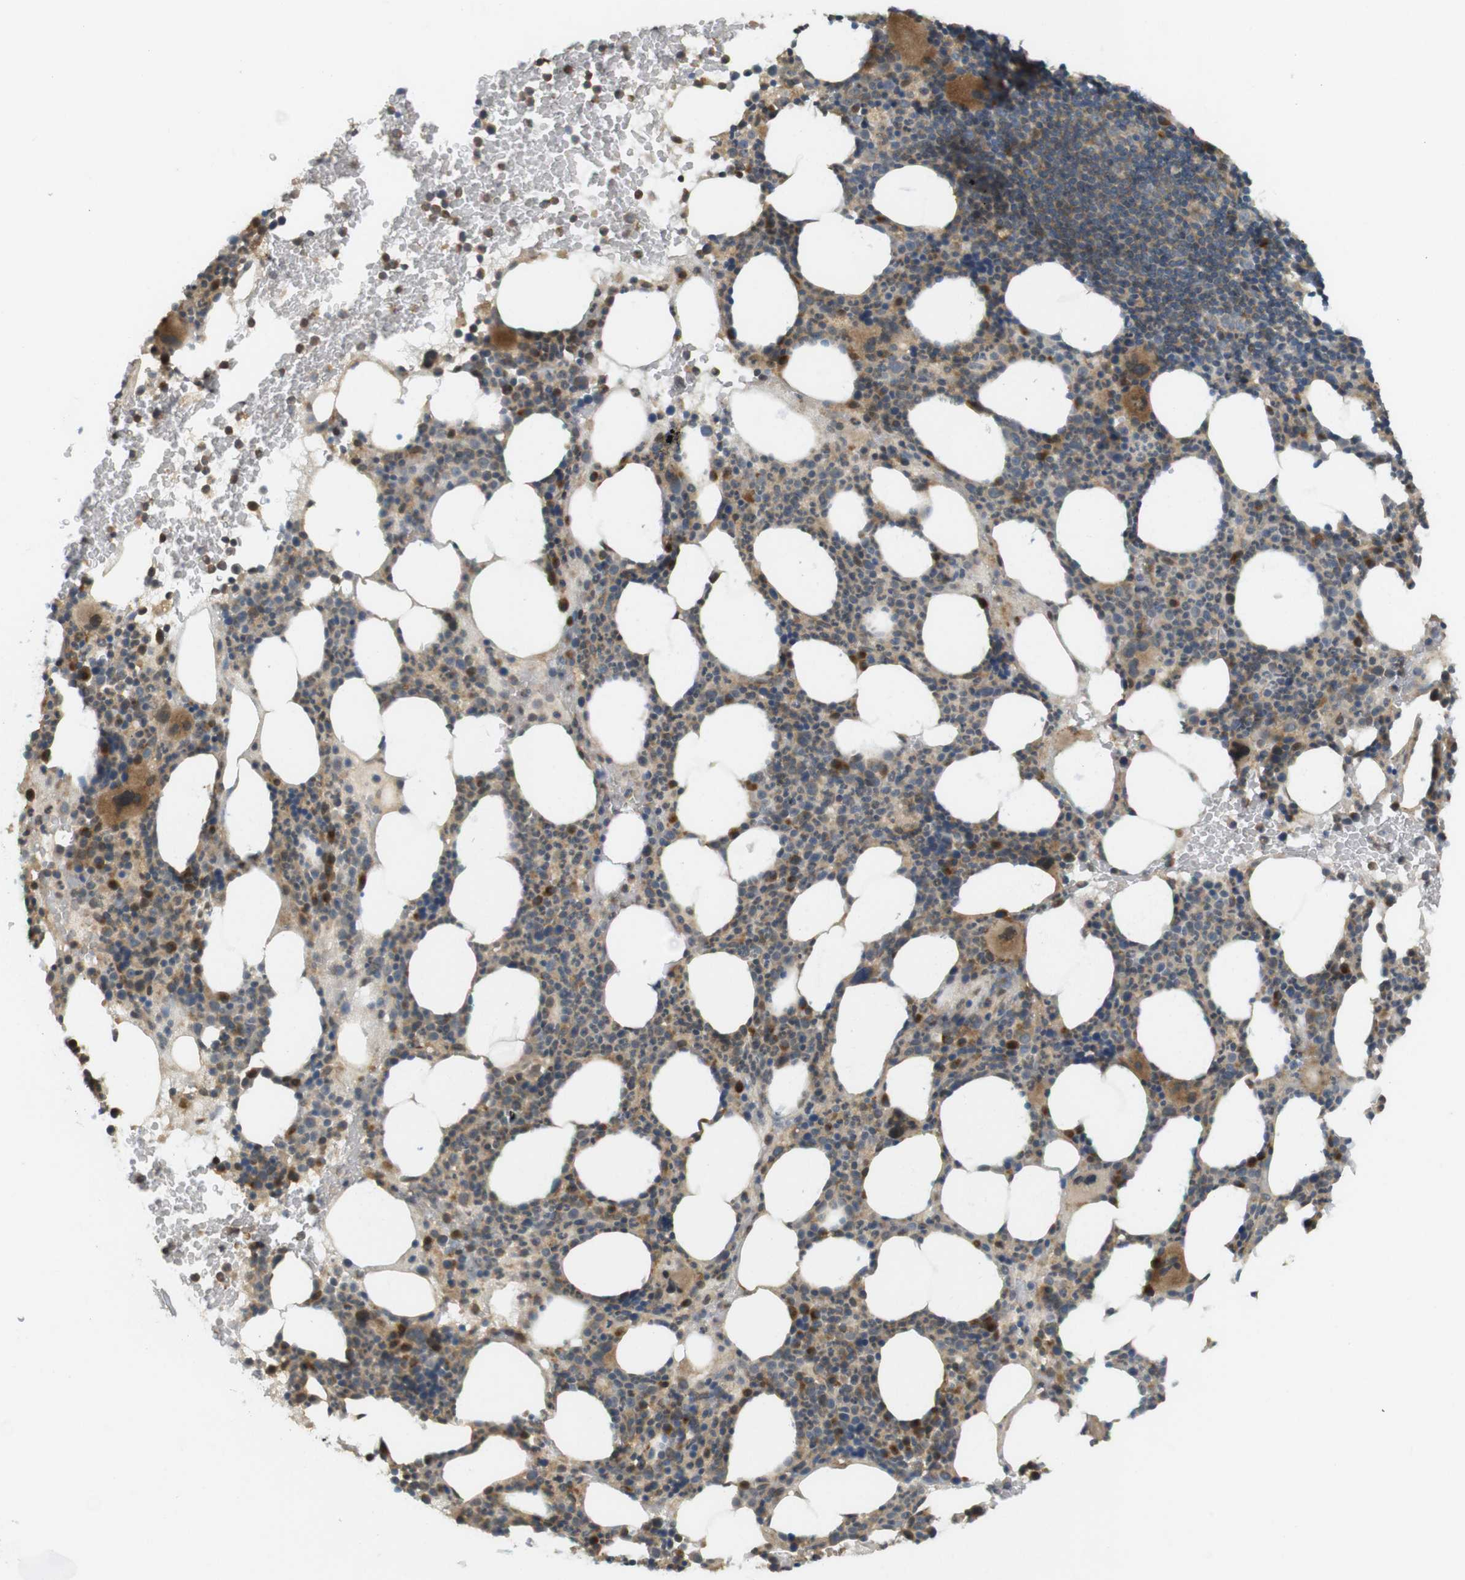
{"staining": {"intensity": "weak", "quantity": ">75%", "location": "cytoplasmic/membranous"}, "tissue": "bone marrow", "cell_type": "Hematopoietic cells", "image_type": "normal", "snomed": [{"axis": "morphology", "description": "Normal tissue, NOS"}, {"axis": "morphology", "description": "Inflammation, NOS"}, {"axis": "topography", "description": "Bone marrow"}], "caption": "DAB (3,3'-diaminobenzidine) immunohistochemical staining of unremarkable human bone marrow displays weak cytoplasmic/membranous protein staining in about >75% of hematopoietic cells.", "gene": "CLRN3", "patient": {"sex": "male", "age": 73}}